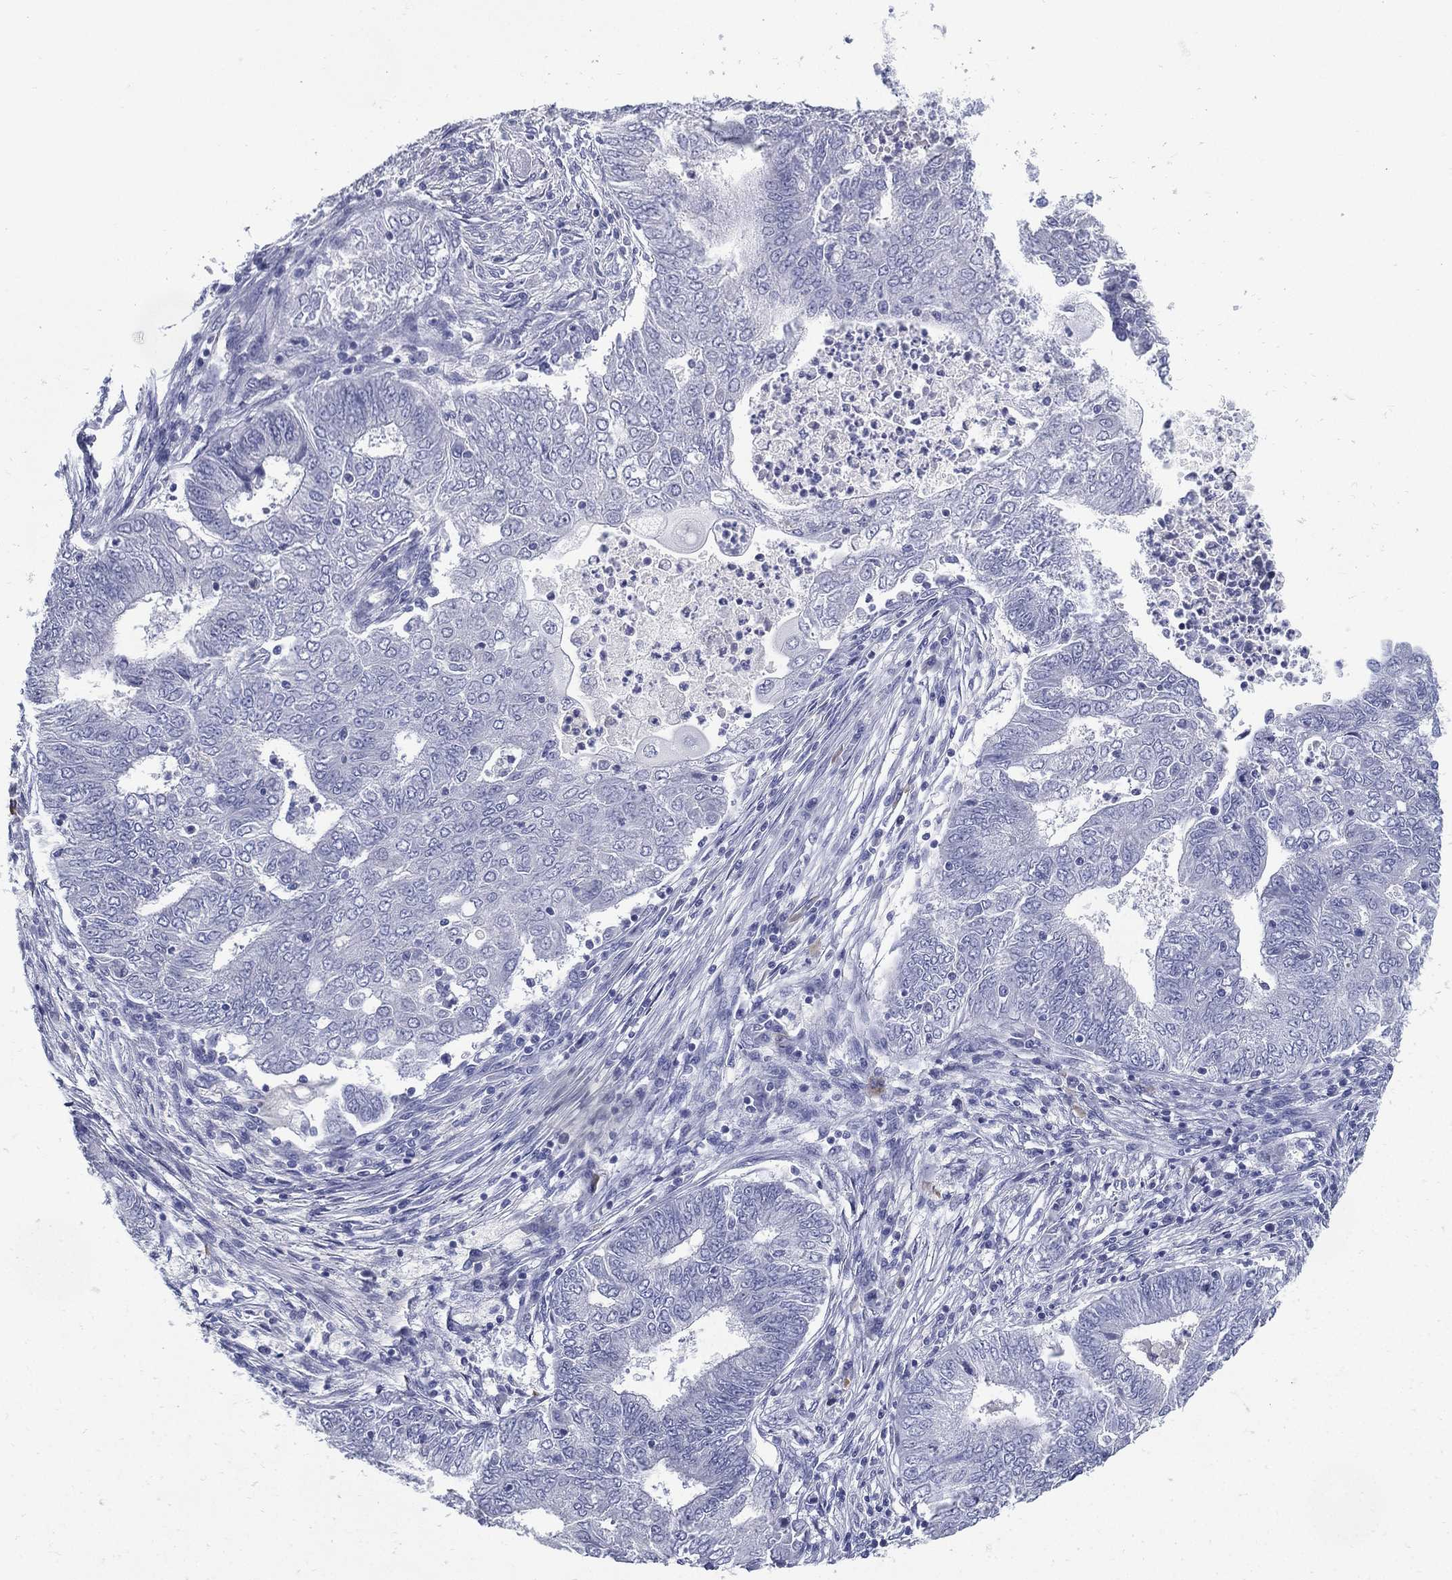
{"staining": {"intensity": "negative", "quantity": "none", "location": "none"}, "tissue": "endometrial cancer", "cell_type": "Tumor cells", "image_type": "cancer", "snomed": [{"axis": "morphology", "description": "Adenocarcinoma, NOS"}, {"axis": "topography", "description": "Endometrium"}], "caption": "Immunohistochemistry image of endometrial adenocarcinoma stained for a protein (brown), which reveals no staining in tumor cells.", "gene": "KIF2C", "patient": {"sex": "female", "age": 62}}